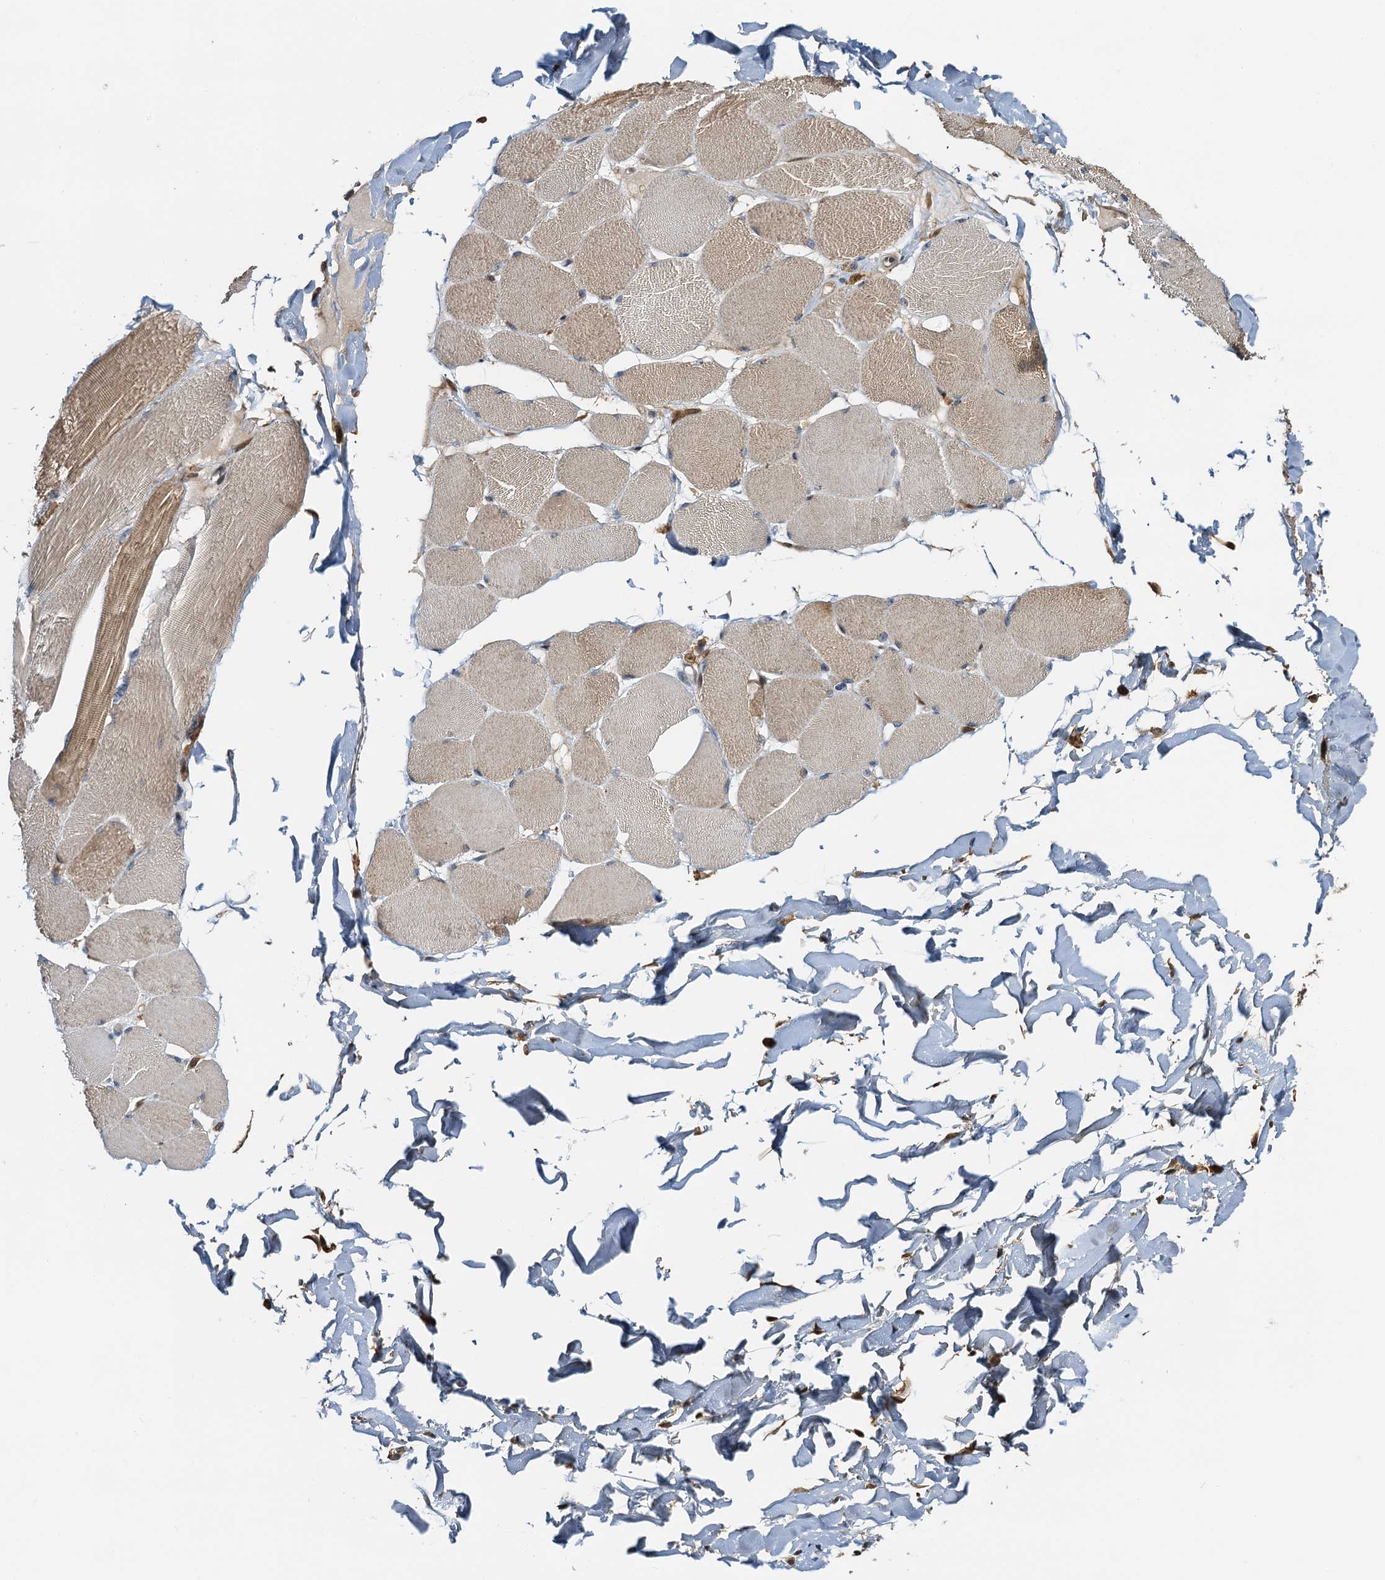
{"staining": {"intensity": "moderate", "quantity": "25%-75%", "location": "cytoplasmic/membranous"}, "tissue": "skeletal muscle", "cell_type": "Myocytes", "image_type": "normal", "snomed": [{"axis": "morphology", "description": "Normal tissue, NOS"}, {"axis": "topography", "description": "Skin"}, {"axis": "topography", "description": "Skeletal muscle"}], "caption": "A medium amount of moderate cytoplasmic/membranous positivity is present in about 25%-75% of myocytes in benign skeletal muscle. (Brightfield microscopy of DAB IHC at high magnification).", "gene": "ZNF609", "patient": {"sex": "male", "age": 83}}